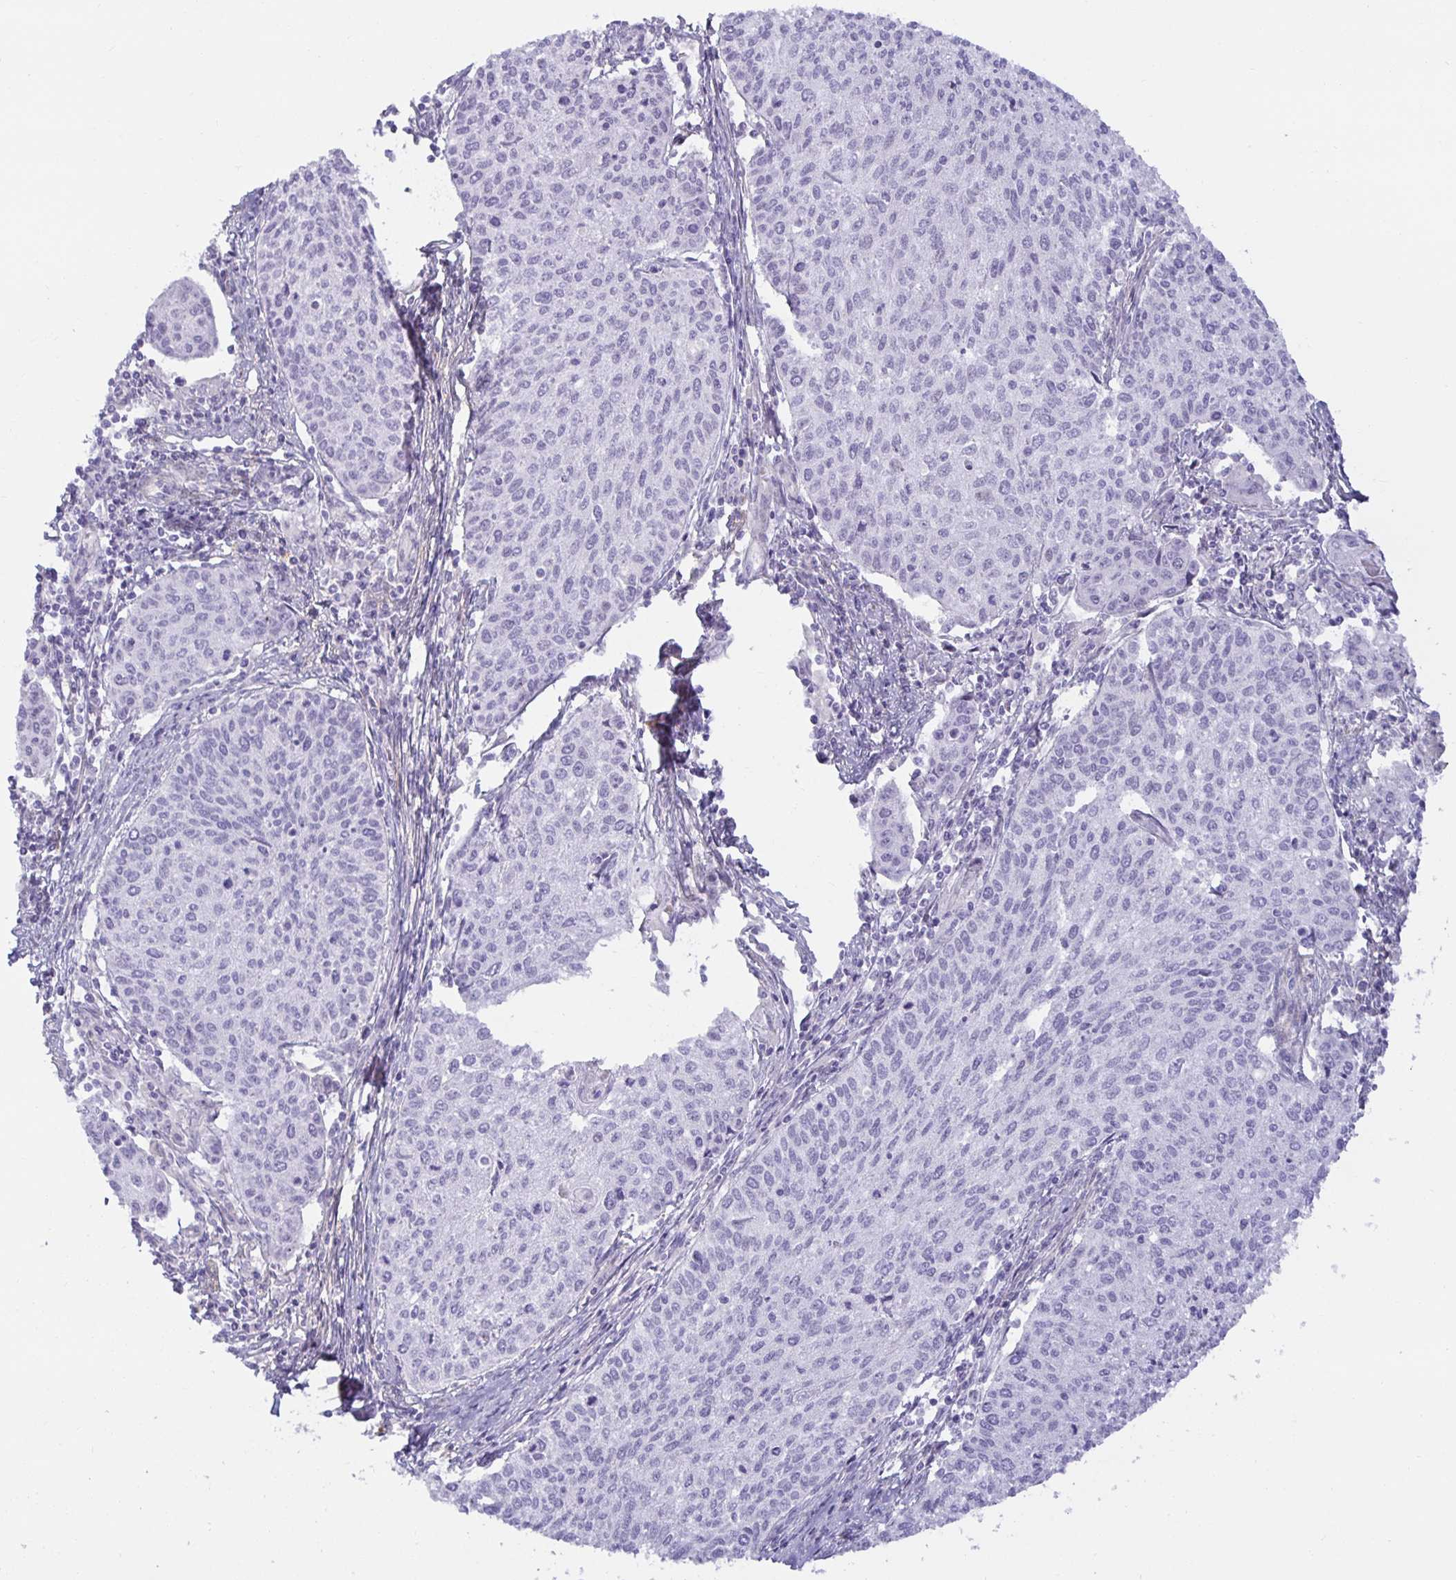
{"staining": {"intensity": "negative", "quantity": "none", "location": "none"}, "tissue": "cervical cancer", "cell_type": "Tumor cells", "image_type": "cancer", "snomed": [{"axis": "morphology", "description": "Squamous cell carcinoma, NOS"}, {"axis": "topography", "description": "Cervix"}], "caption": "High magnification brightfield microscopy of squamous cell carcinoma (cervical) stained with DAB (brown) and counterstained with hematoxylin (blue): tumor cells show no significant expression. The staining was performed using DAB (3,3'-diaminobenzidine) to visualize the protein expression in brown, while the nuclei were stained in blue with hematoxylin (Magnification: 20x).", "gene": "SPAG4", "patient": {"sex": "female", "age": 38}}